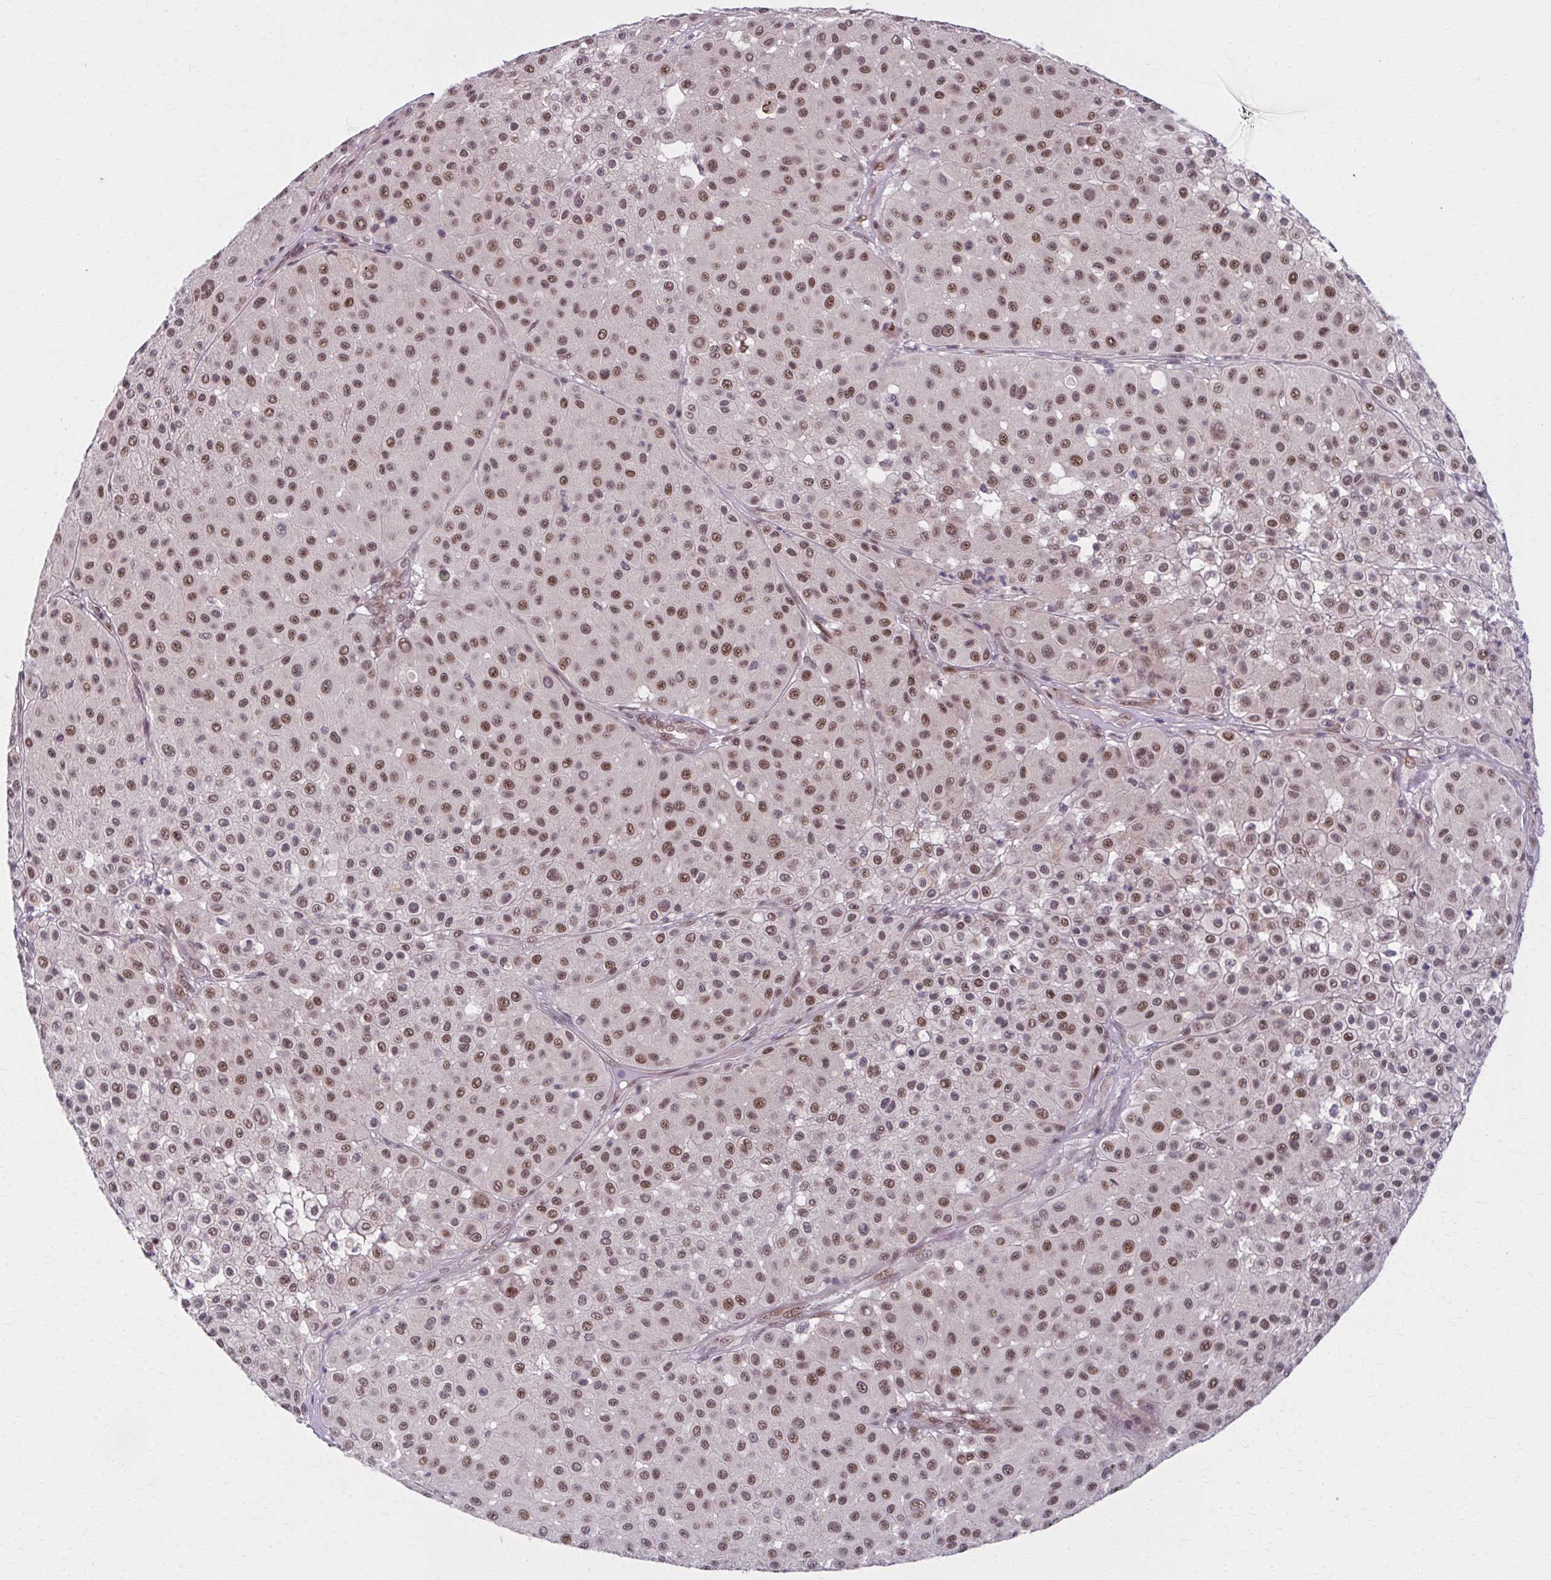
{"staining": {"intensity": "moderate", "quantity": ">75%", "location": "nuclear"}, "tissue": "melanoma", "cell_type": "Tumor cells", "image_type": "cancer", "snomed": [{"axis": "morphology", "description": "Malignant melanoma, Metastatic site"}, {"axis": "topography", "description": "Smooth muscle"}], "caption": "Moderate nuclear expression is present in about >75% of tumor cells in melanoma.", "gene": "SETBP1", "patient": {"sex": "male", "age": 41}}